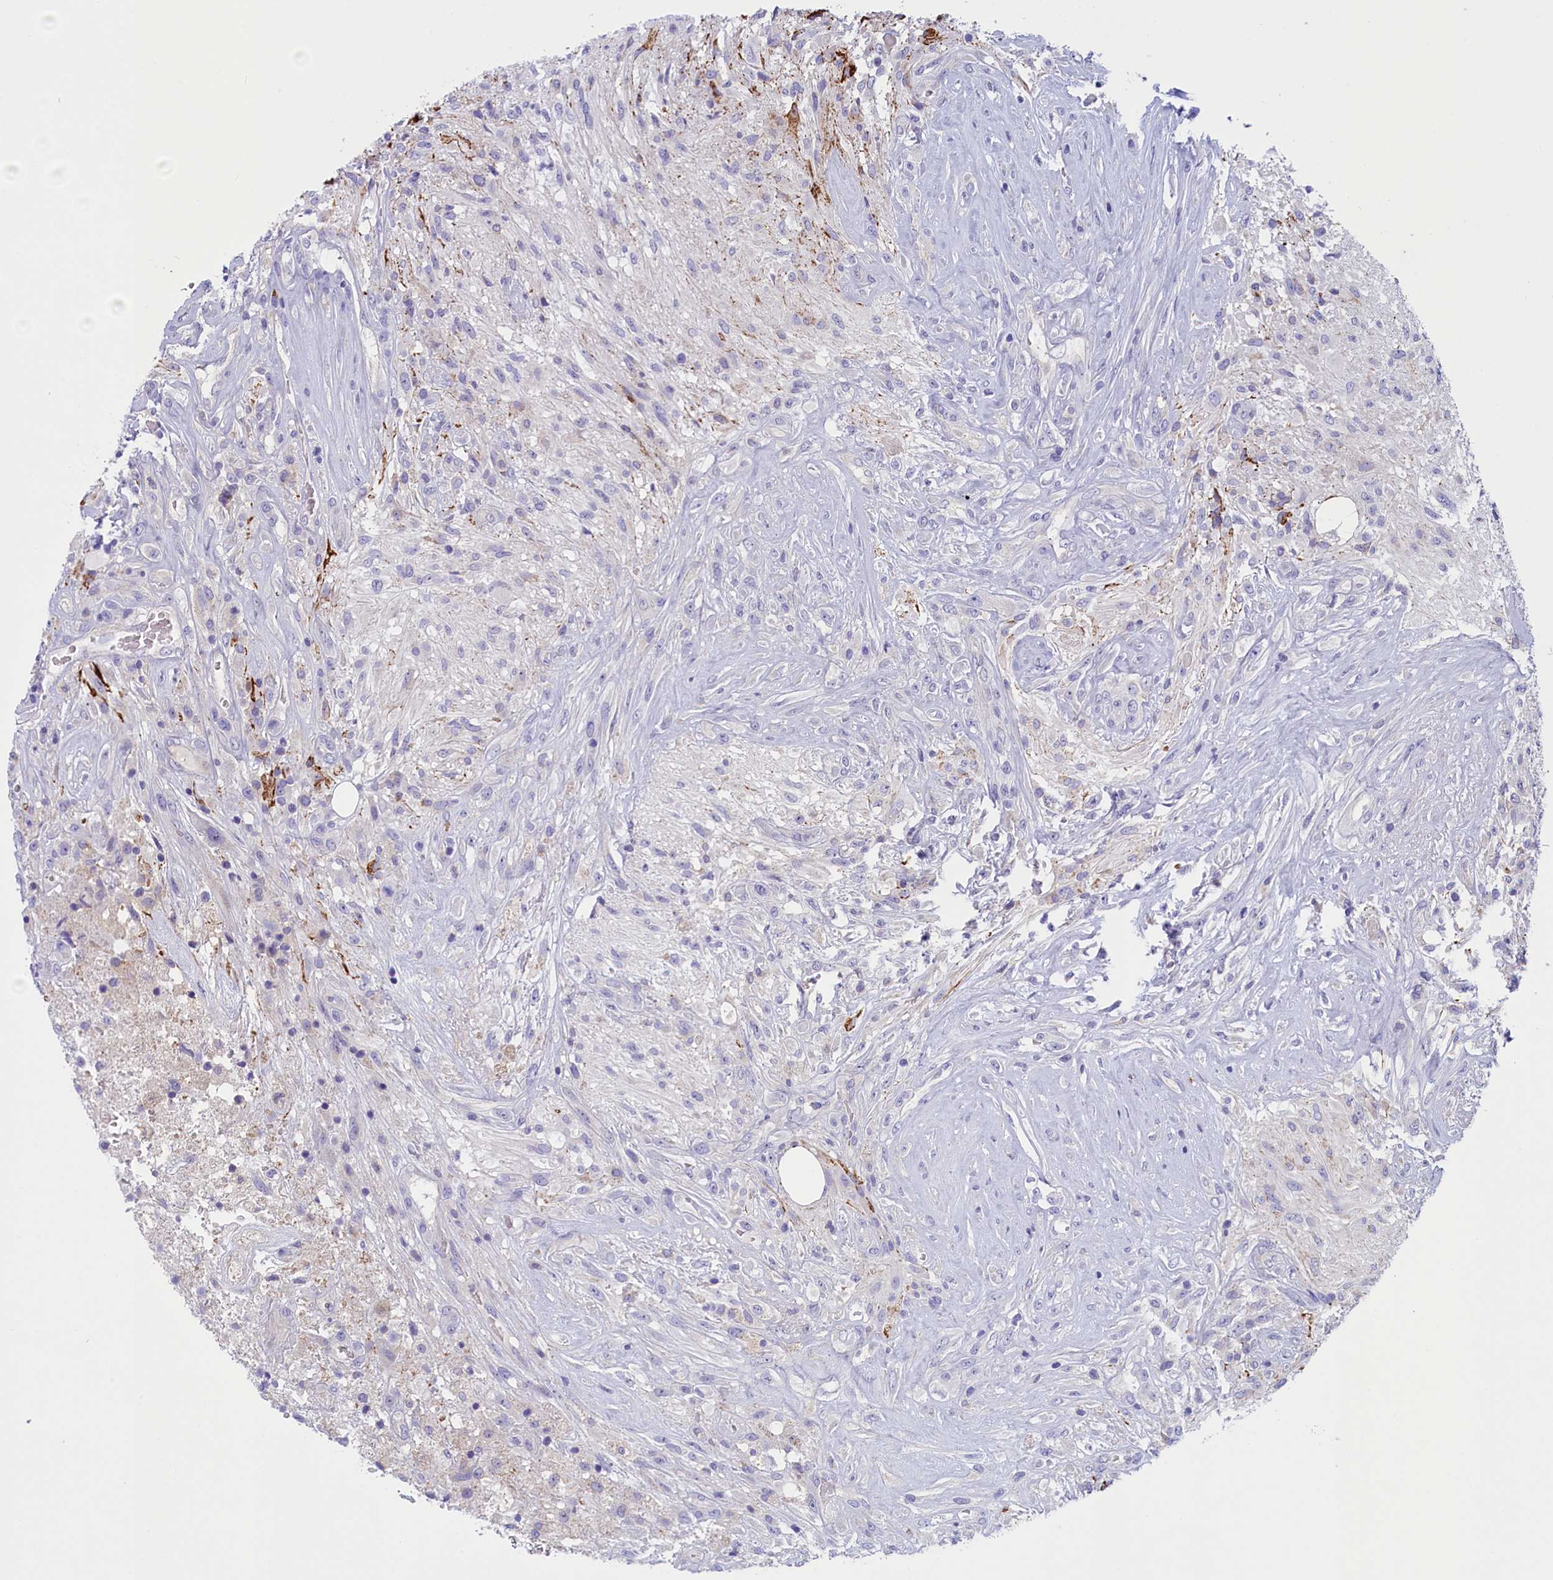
{"staining": {"intensity": "negative", "quantity": "none", "location": "none"}, "tissue": "glioma", "cell_type": "Tumor cells", "image_type": "cancer", "snomed": [{"axis": "morphology", "description": "Glioma, malignant, High grade"}, {"axis": "topography", "description": "Brain"}], "caption": "Immunohistochemical staining of high-grade glioma (malignant) reveals no significant staining in tumor cells. (Immunohistochemistry, brightfield microscopy, high magnification).", "gene": "RTTN", "patient": {"sex": "male", "age": 56}}